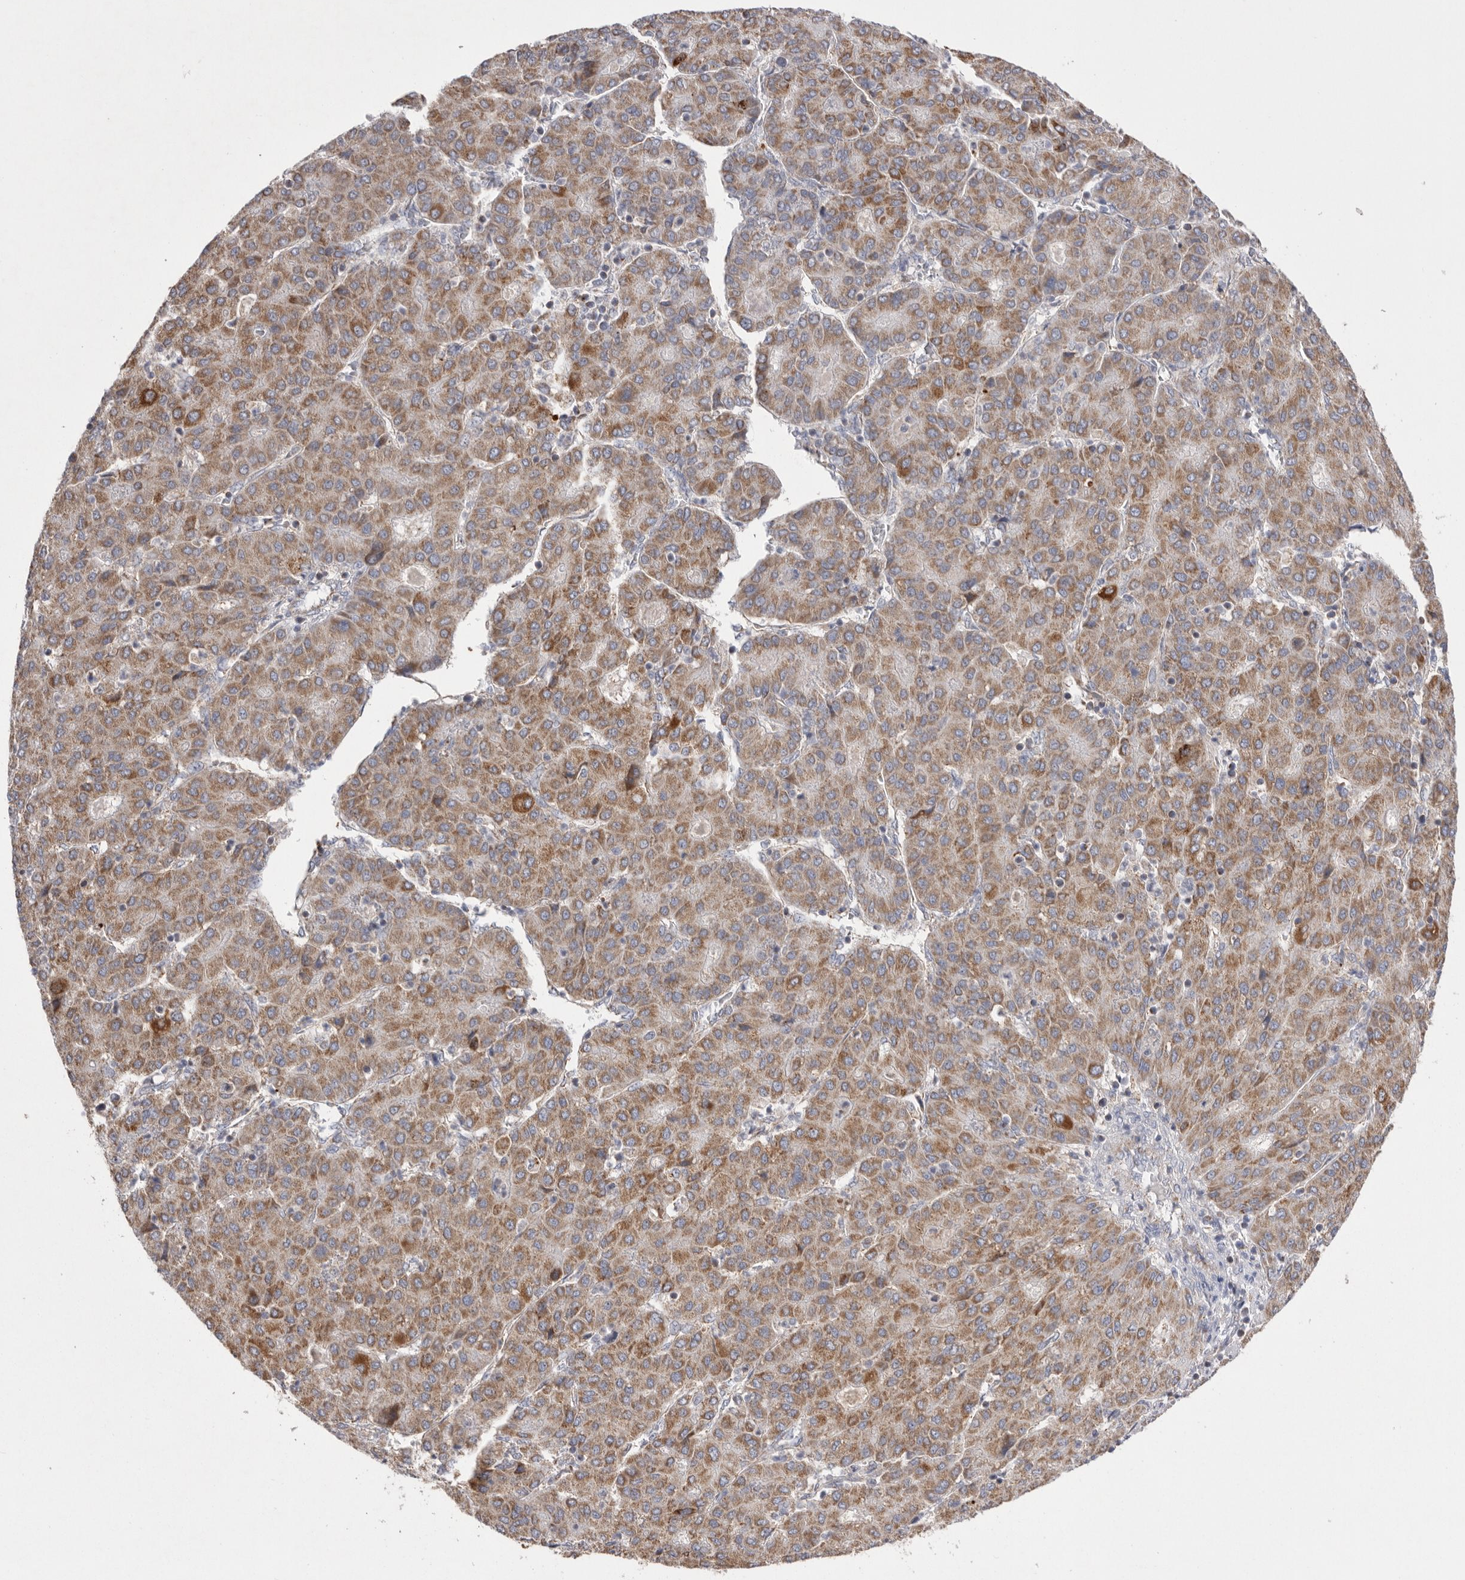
{"staining": {"intensity": "moderate", "quantity": ">75%", "location": "cytoplasmic/membranous"}, "tissue": "liver cancer", "cell_type": "Tumor cells", "image_type": "cancer", "snomed": [{"axis": "morphology", "description": "Carcinoma, Hepatocellular, NOS"}, {"axis": "topography", "description": "Liver"}], "caption": "Moderate cytoplasmic/membranous expression is appreciated in about >75% of tumor cells in liver cancer. Using DAB (3,3'-diaminobenzidine) (brown) and hematoxylin (blue) stains, captured at high magnification using brightfield microscopy.", "gene": "VDAC3", "patient": {"sex": "male", "age": 65}}